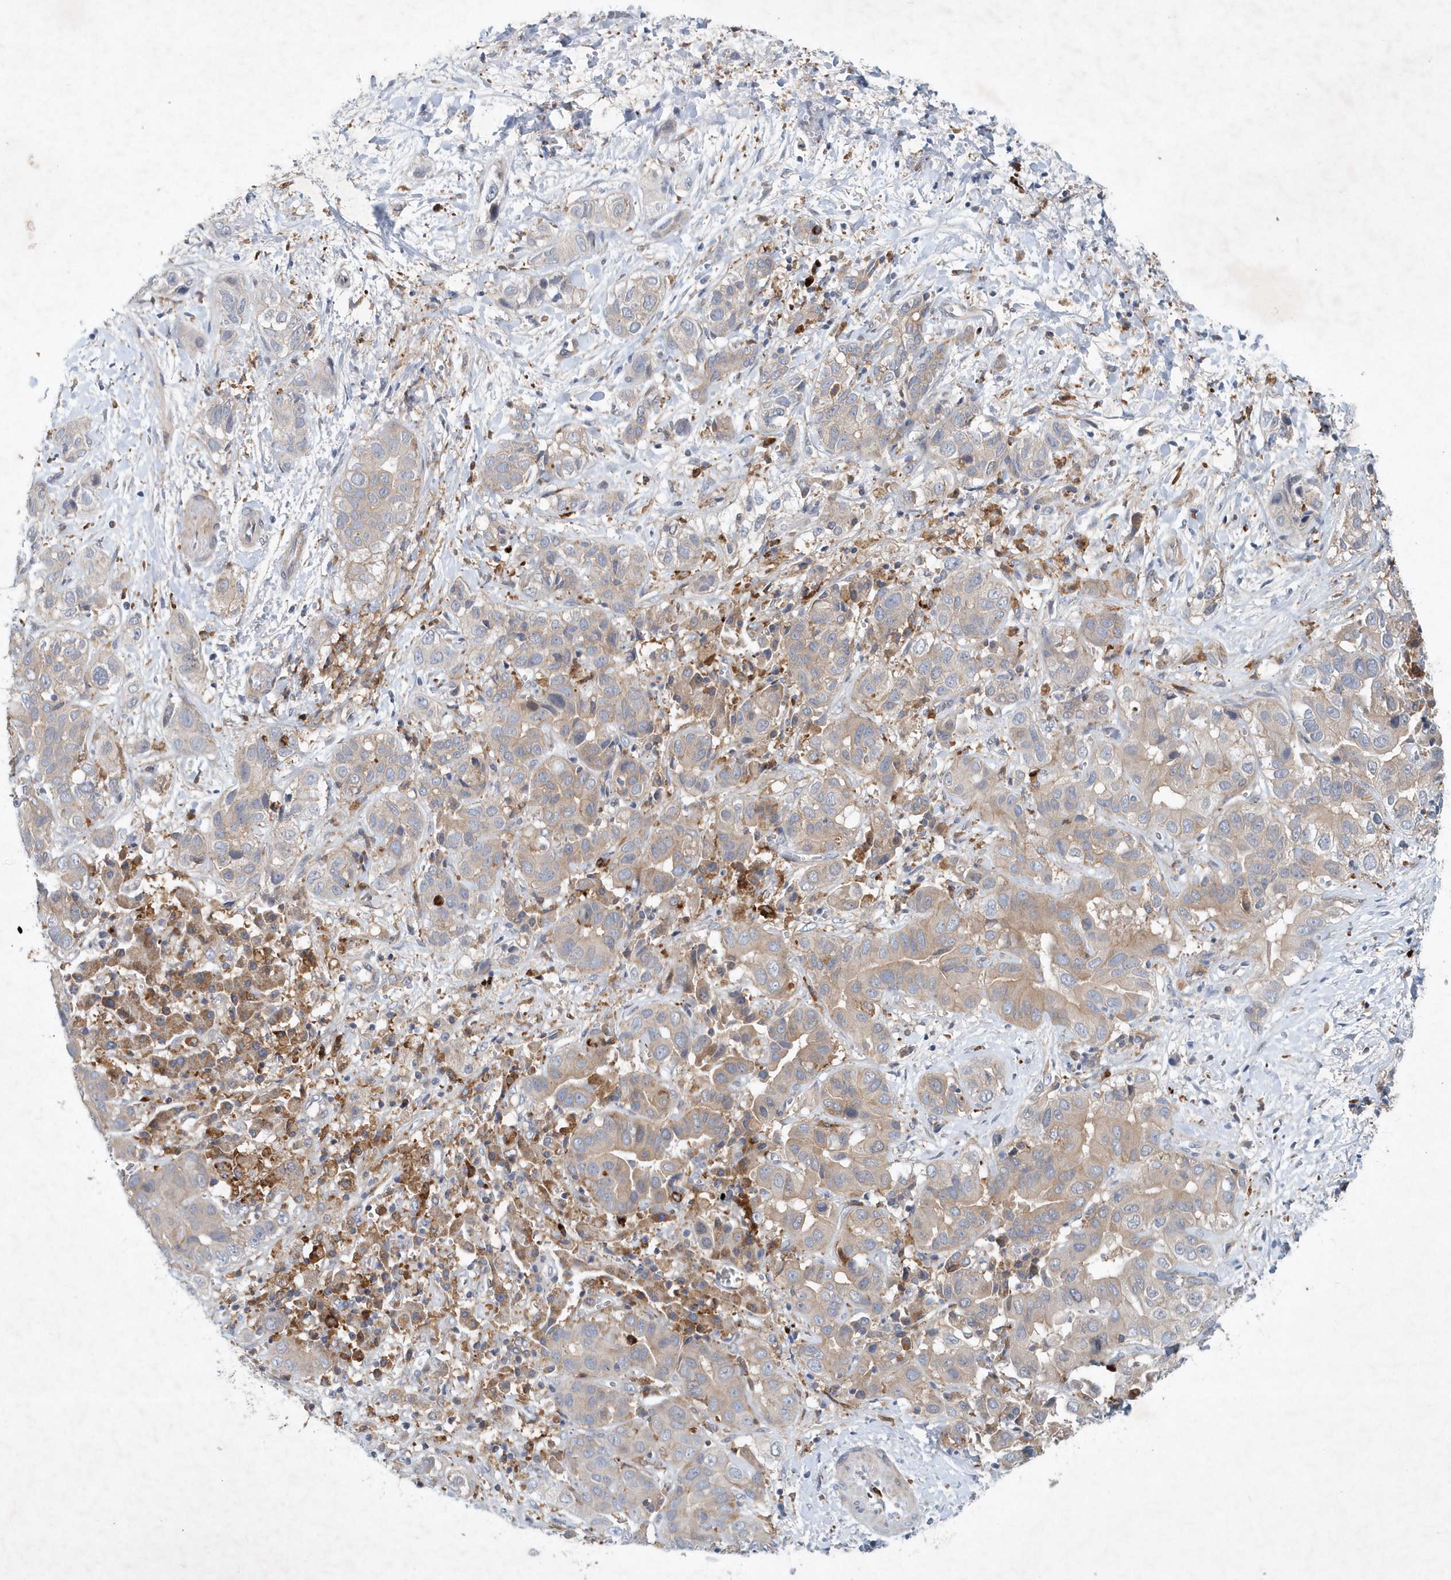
{"staining": {"intensity": "weak", "quantity": "25%-75%", "location": "cytoplasmic/membranous"}, "tissue": "liver cancer", "cell_type": "Tumor cells", "image_type": "cancer", "snomed": [{"axis": "morphology", "description": "Cholangiocarcinoma"}, {"axis": "topography", "description": "Liver"}], "caption": "Protein analysis of liver cancer (cholangiocarcinoma) tissue displays weak cytoplasmic/membranous positivity in approximately 25%-75% of tumor cells.", "gene": "P2RY10", "patient": {"sex": "female", "age": 52}}